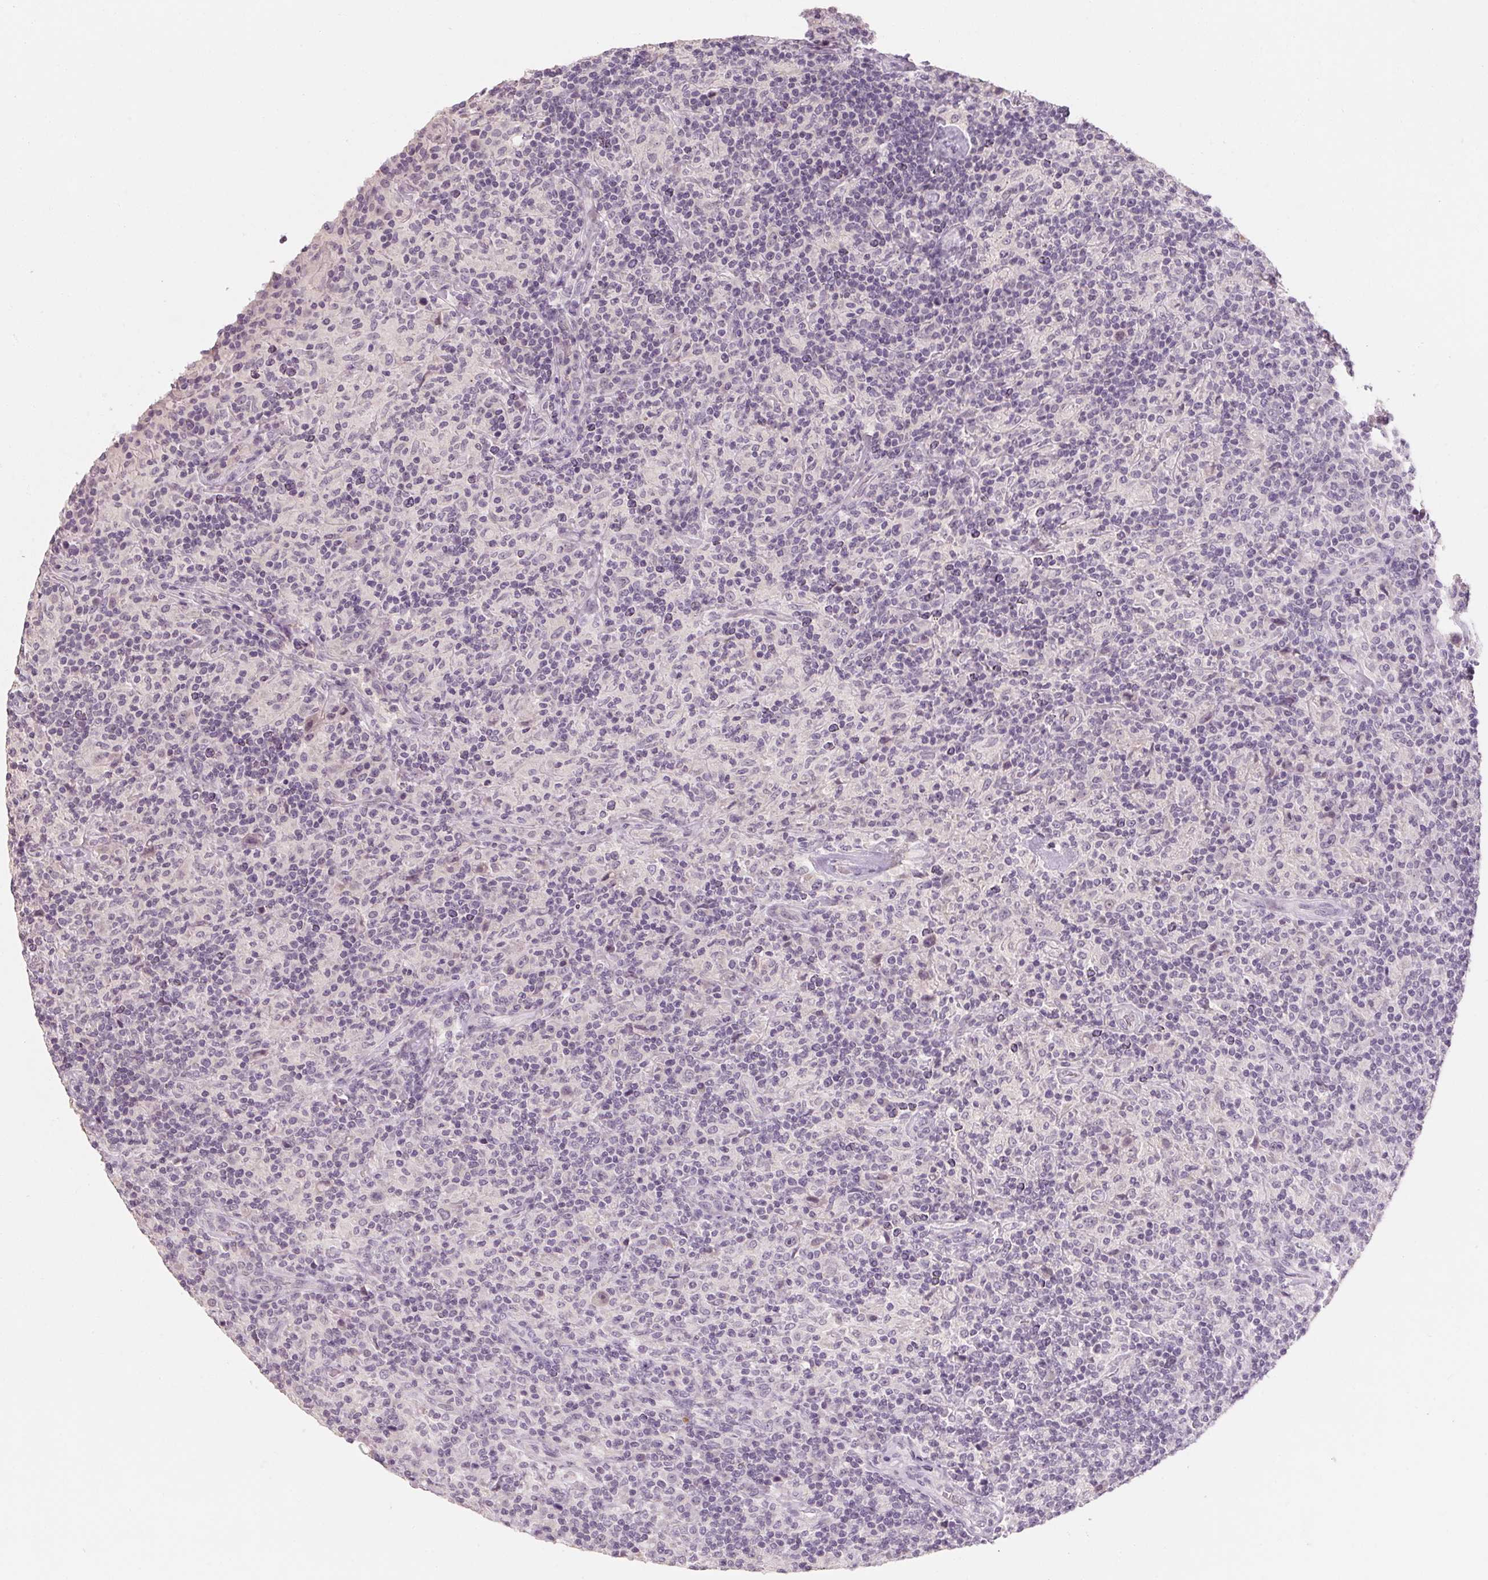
{"staining": {"intensity": "negative", "quantity": "none", "location": "none"}, "tissue": "lymphoma", "cell_type": "Tumor cells", "image_type": "cancer", "snomed": [{"axis": "morphology", "description": "Hodgkin's disease, NOS"}, {"axis": "topography", "description": "Lymph node"}], "caption": "Image shows no protein staining in tumor cells of Hodgkin's disease tissue.", "gene": "CAPZA3", "patient": {"sex": "male", "age": 70}}